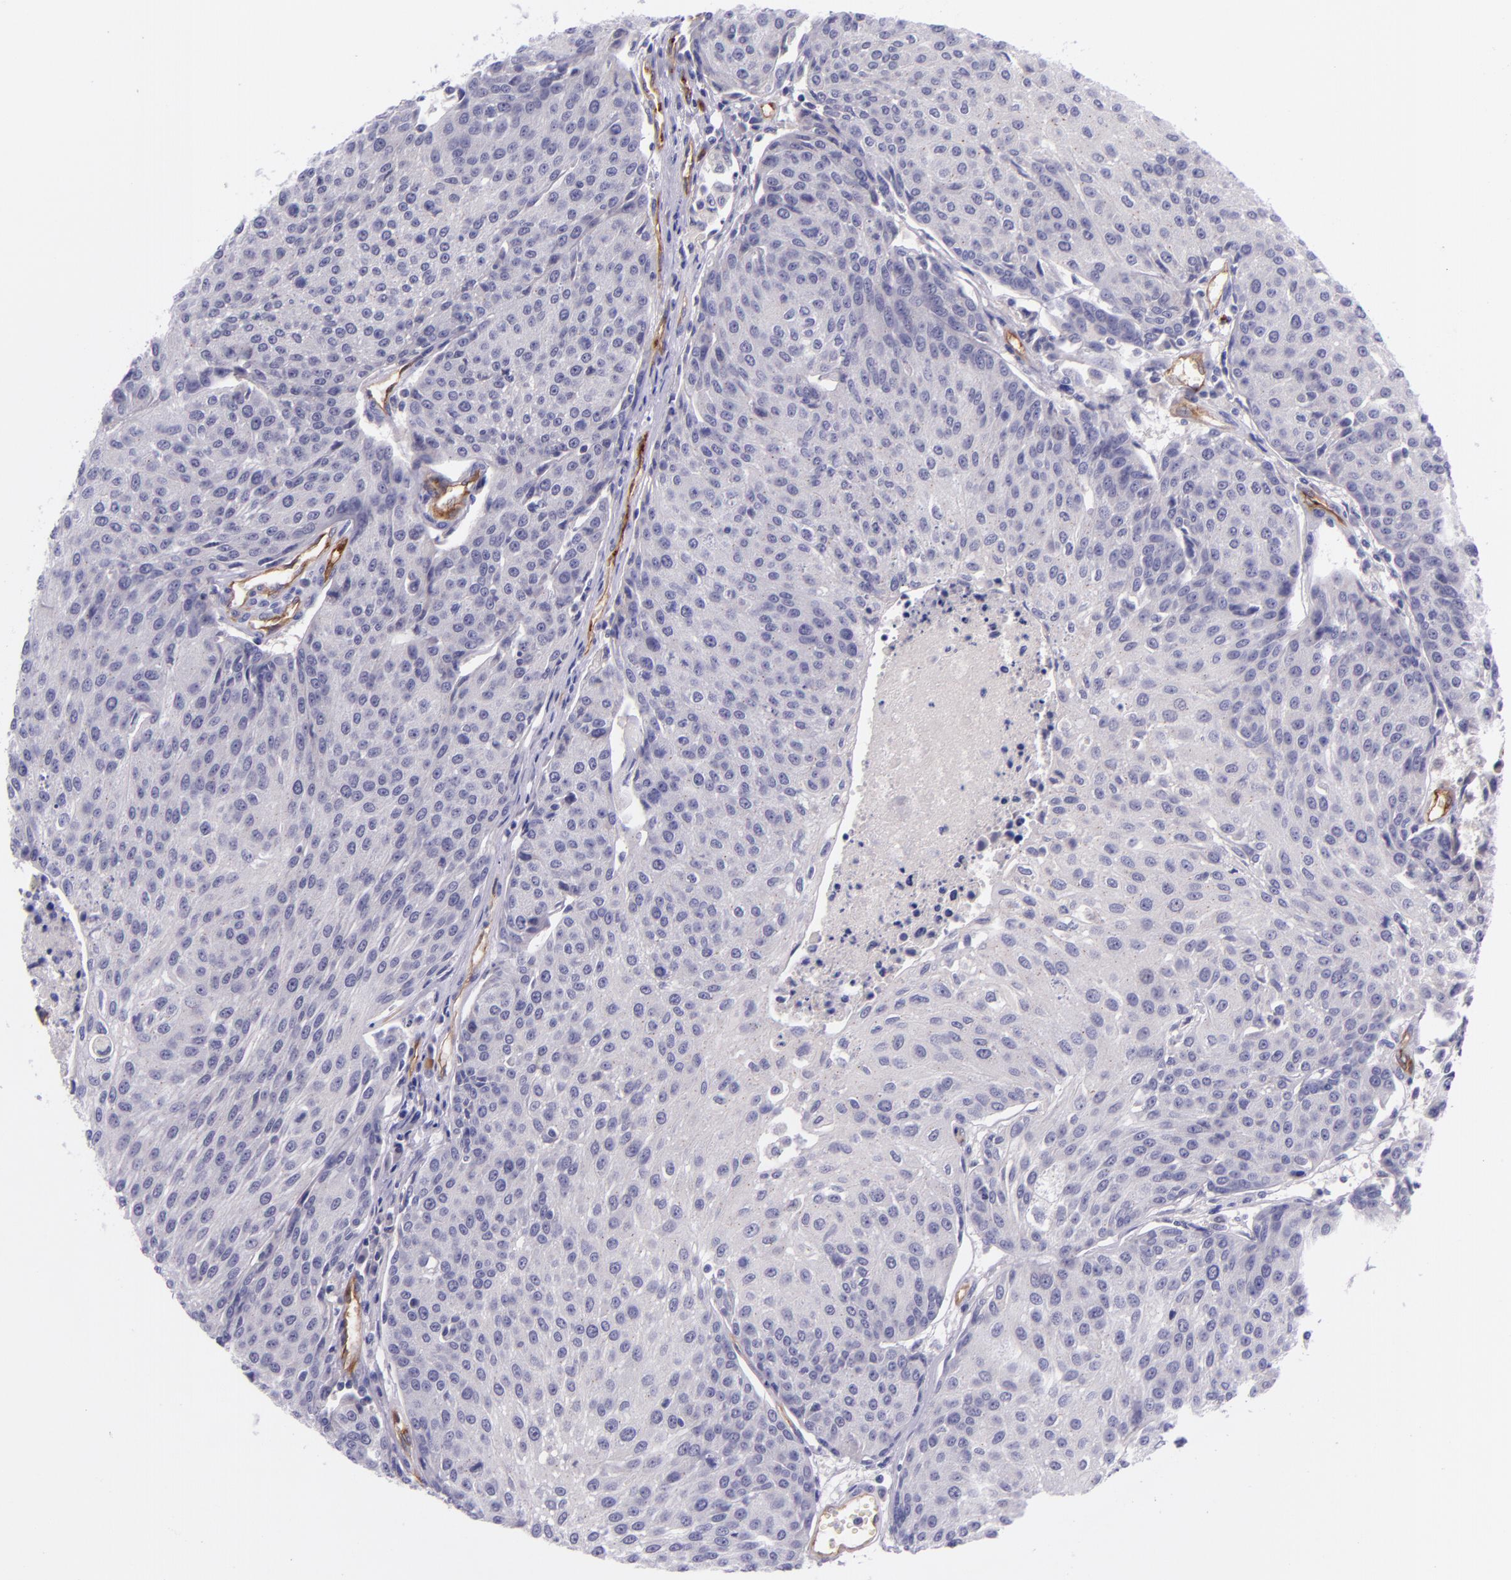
{"staining": {"intensity": "negative", "quantity": "none", "location": "none"}, "tissue": "urothelial cancer", "cell_type": "Tumor cells", "image_type": "cancer", "snomed": [{"axis": "morphology", "description": "Urothelial carcinoma, High grade"}, {"axis": "topography", "description": "Urinary bladder"}], "caption": "Protein analysis of urothelial carcinoma (high-grade) reveals no significant expression in tumor cells.", "gene": "NOS3", "patient": {"sex": "female", "age": 85}}